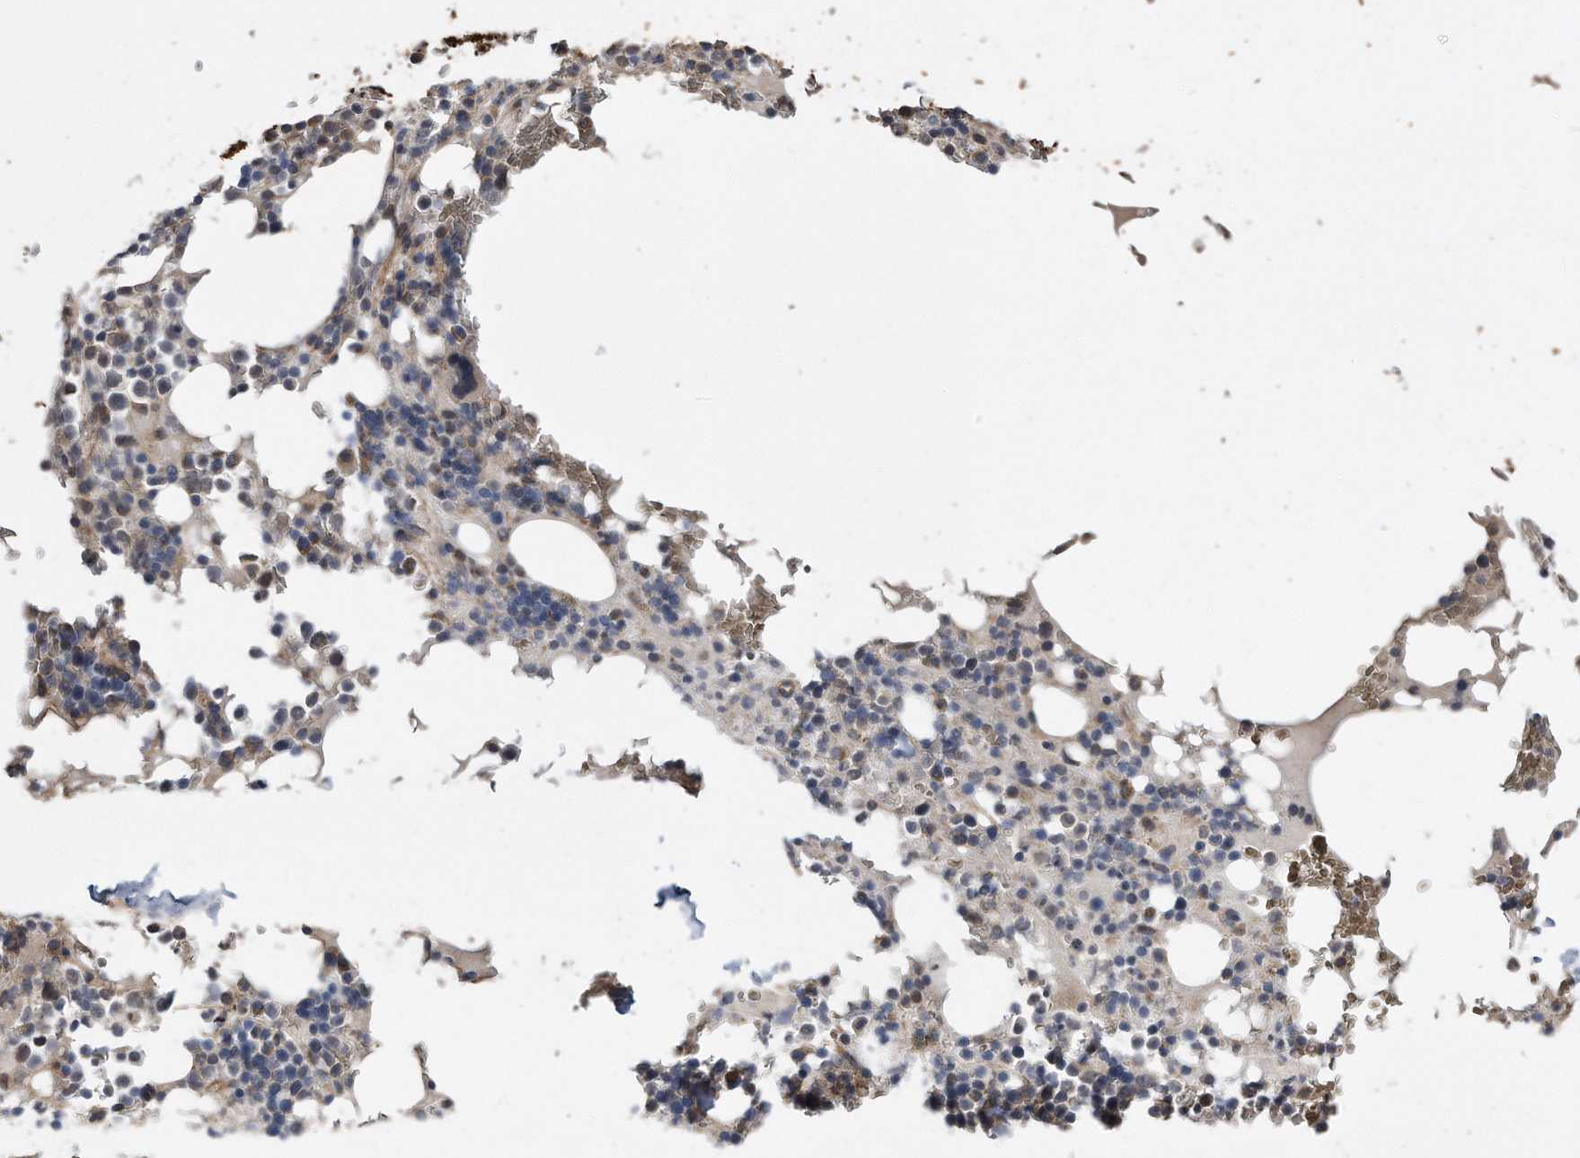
{"staining": {"intensity": "negative", "quantity": "none", "location": "none"}, "tissue": "bone marrow", "cell_type": "Hematopoietic cells", "image_type": "normal", "snomed": [{"axis": "morphology", "description": "Normal tissue, NOS"}, {"axis": "topography", "description": "Bone marrow"}], "caption": "The IHC micrograph has no significant staining in hematopoietic cells of bone marrow. Brightfield microscopy of IHC stained with DAB (brown) and hematoxylin (blue), captured at high magnification.", "gene": "GPC1", "patient": {"sex": "male", "age": 58}}